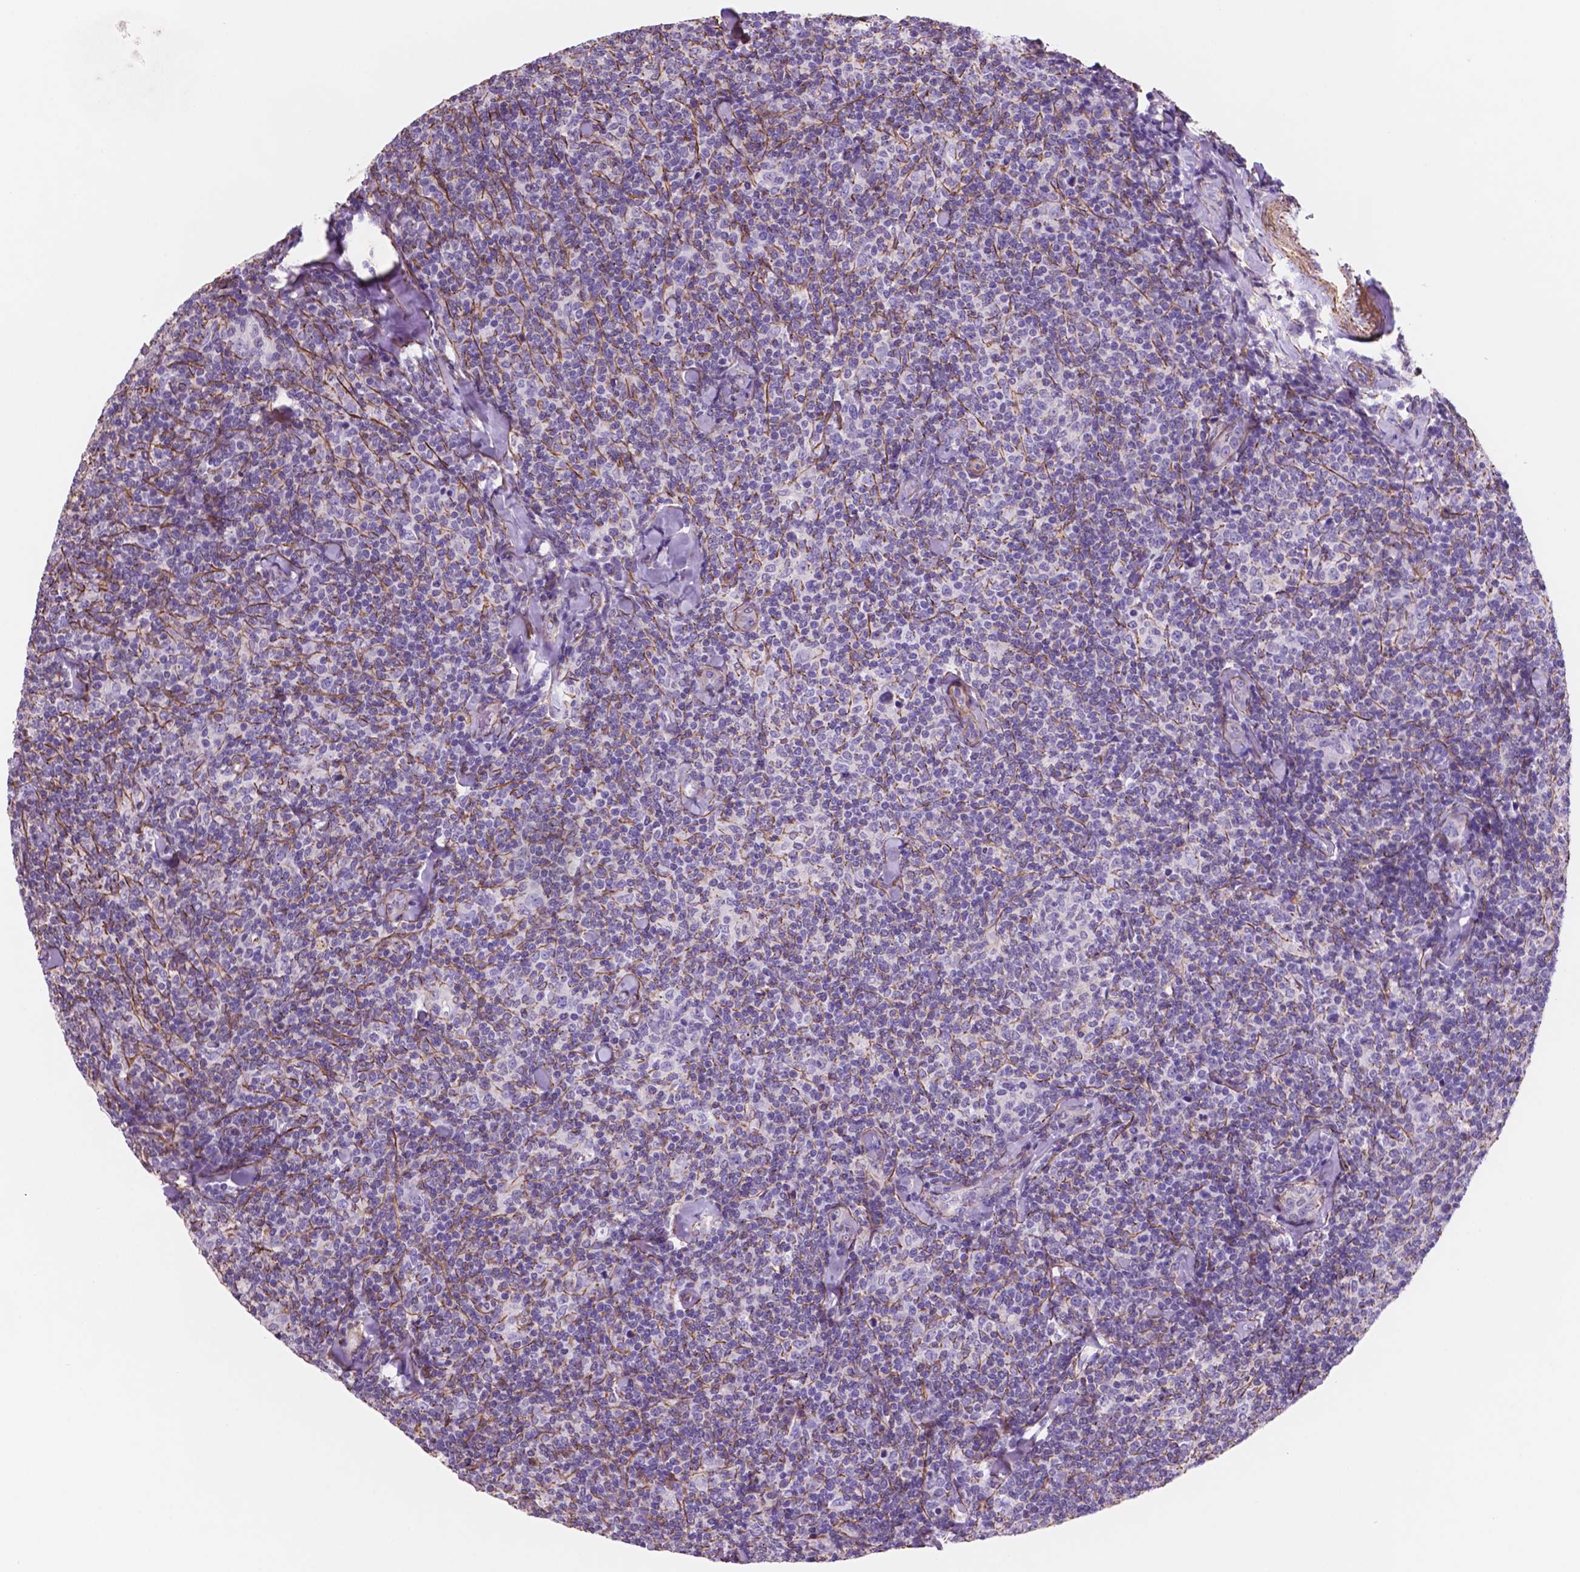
{"staining": {"intensity": "negative", "quantity": "none", "location": "none"}, "tissue": "lymphoma", "cell_type": "Tumor cells", "image_type": "cancer", "snomed": [{"axis": "morphology", "description": "Malignant lymphoma, non-Hodgkin's type, Low grade"}, {"axis": "topography", "description": "Lymph node"}], "caption": "The histopathology image reveals no staining of tumor cells in lymphoma.", "gene": "TOR2A", "patient": {"sex": "female", "age": 56}}